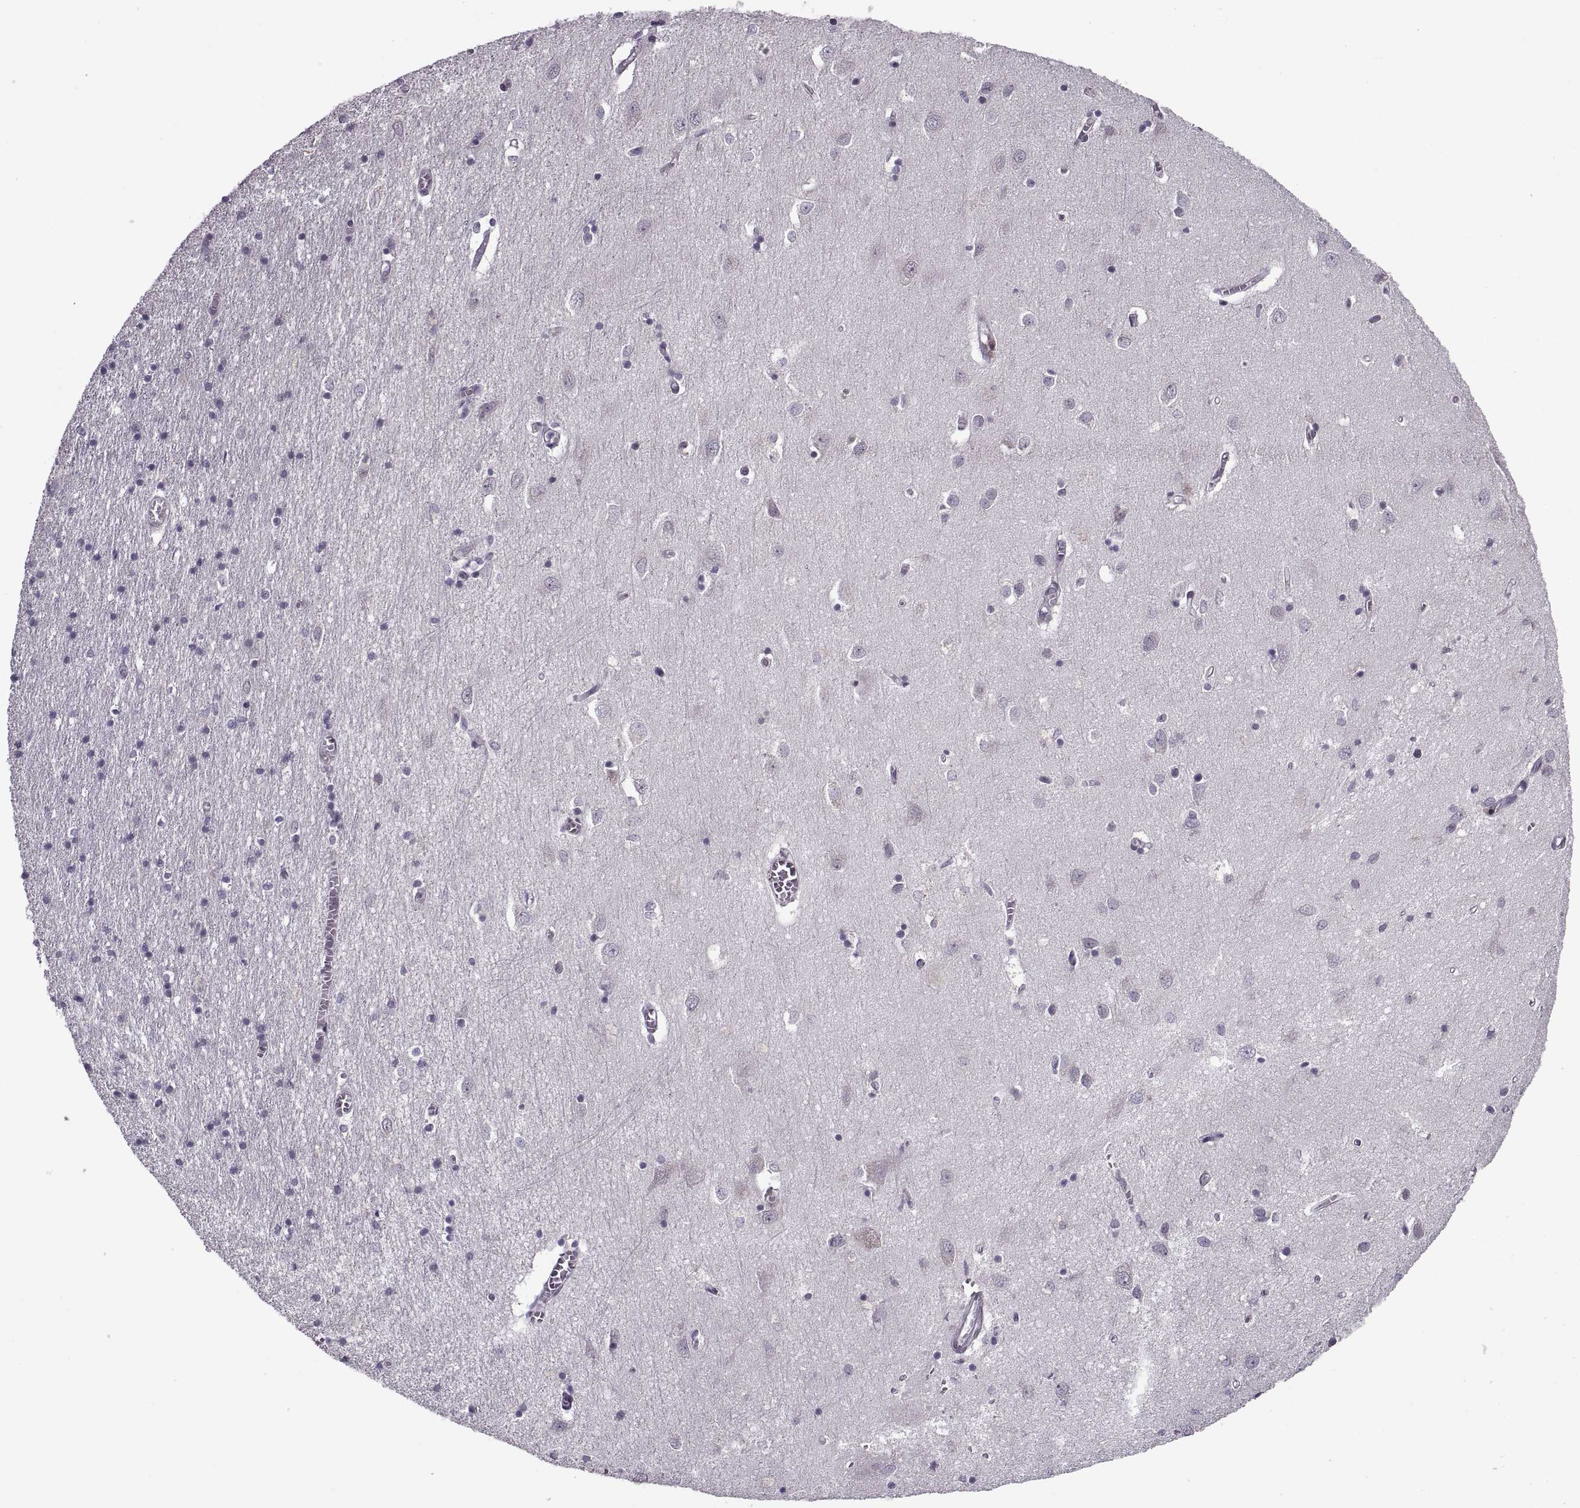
{"staining": {"intensity": "negative", "quantity": "none", "location": "none"}, "tissue": "cerebral cortex", "cell_type": "Endothelial cells", "image_type": "normal", "snomed": [{"axis": "morphology", "description": "Normal tissue, NOS"}, {"axis": "topography", "description": "Cerebral cortex"}], "caption": "The image shows no staining of endothelial cells in benign cerebral cortex.", "gene": "PRSS37", "patient": {"sex": "male", "age": 70}}